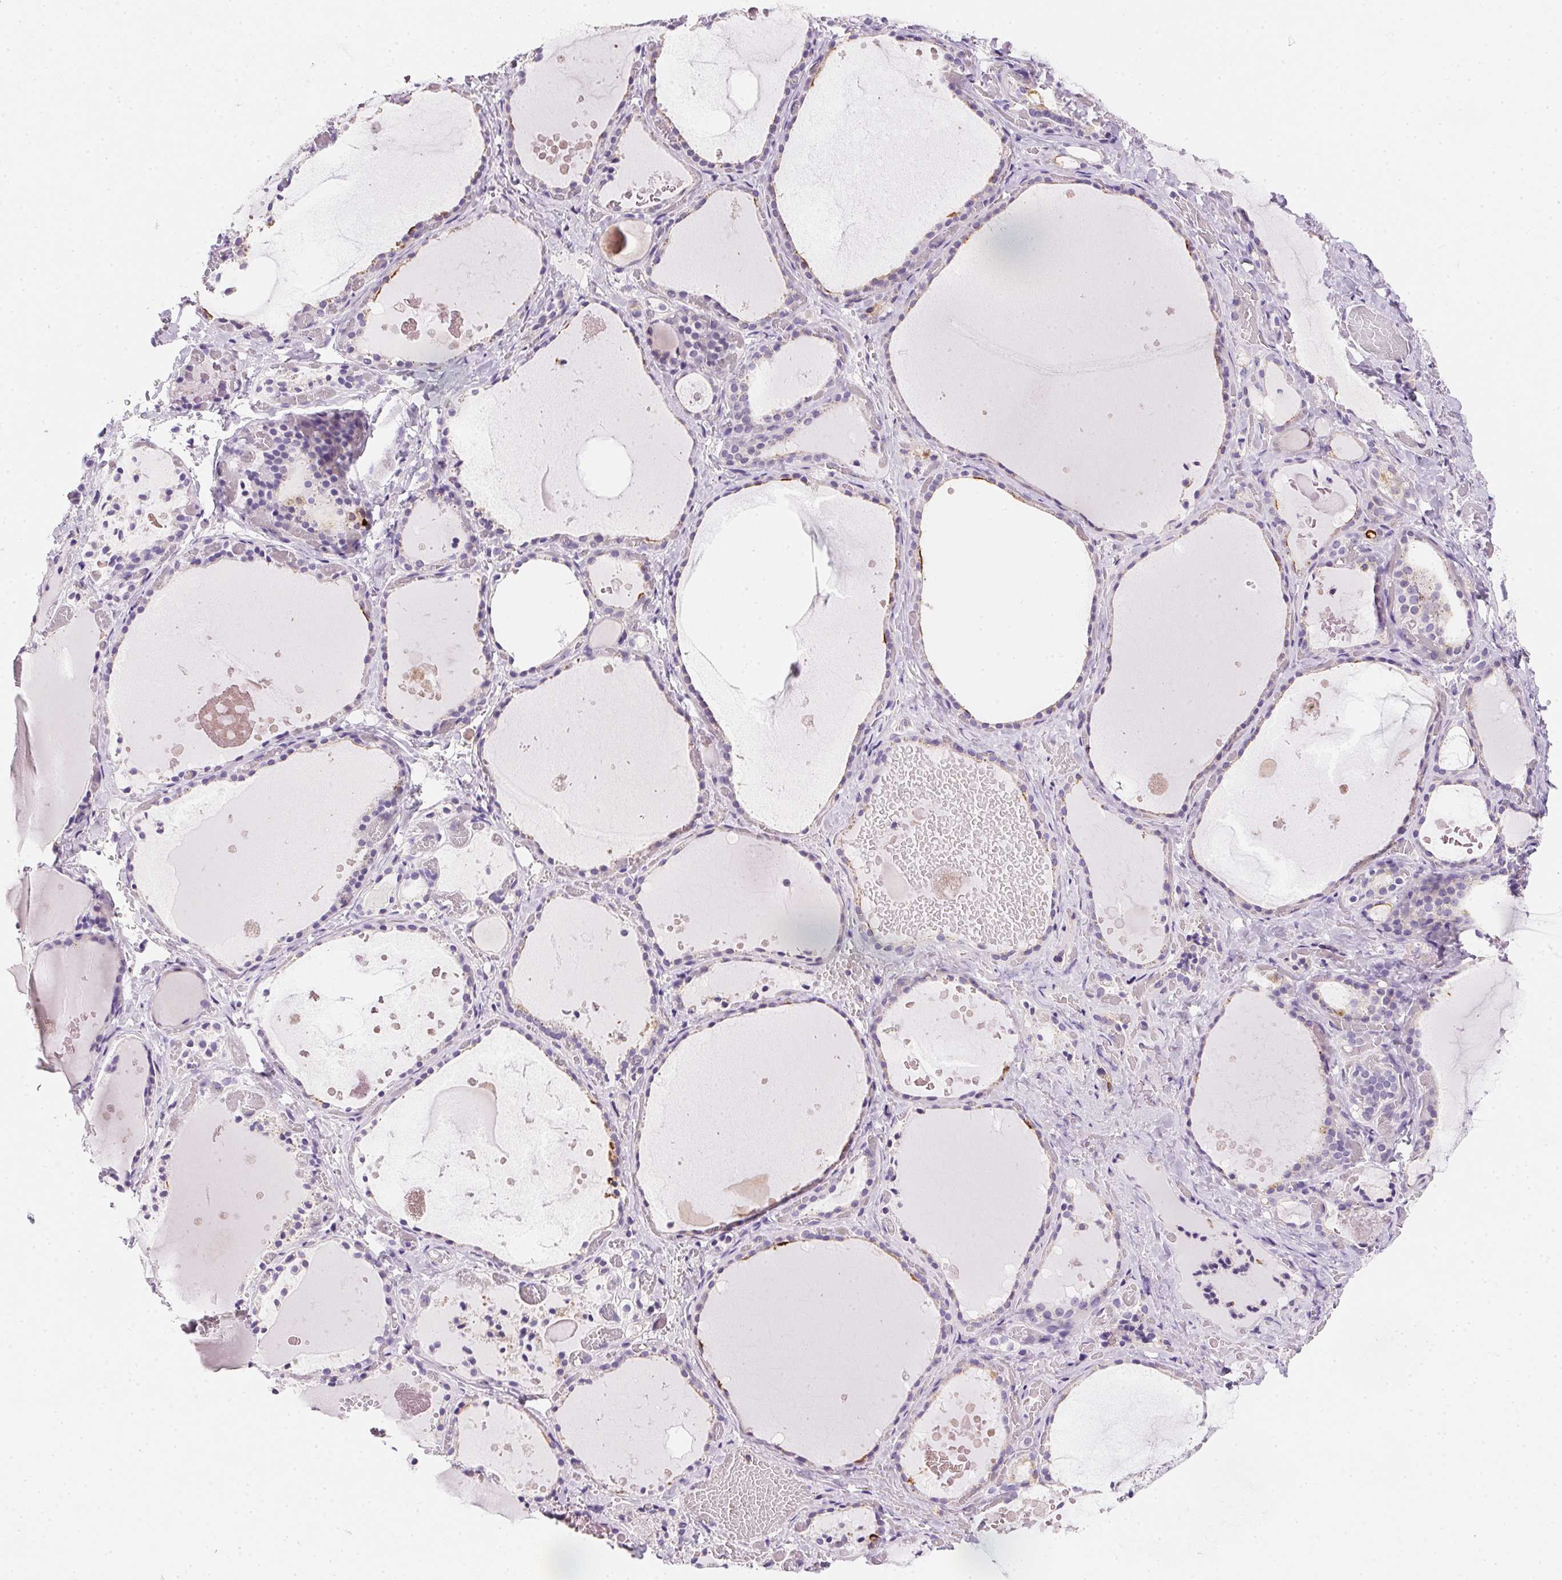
{"staining": {"intensity": "weak", "quantity": "<25%", "location": "cytoplasmic/membranous"}, "tissue": "thyroid gland", "cell_type": "Glandular cells", "image_type": "normal", "snomed": [{"axis": "morphology", "description": "Normal tissue, NOS"}, {"axis": "topography", "description": "Thyroid gland"}], "caption": "Glandular cells show no significant expression in unremarkable thyroid gland. (Immunohistochemistry (ihc), brightfield microscopy, high magnification).", "gene": "AQP5", "patient": {"sex": "female", "age": 56}}